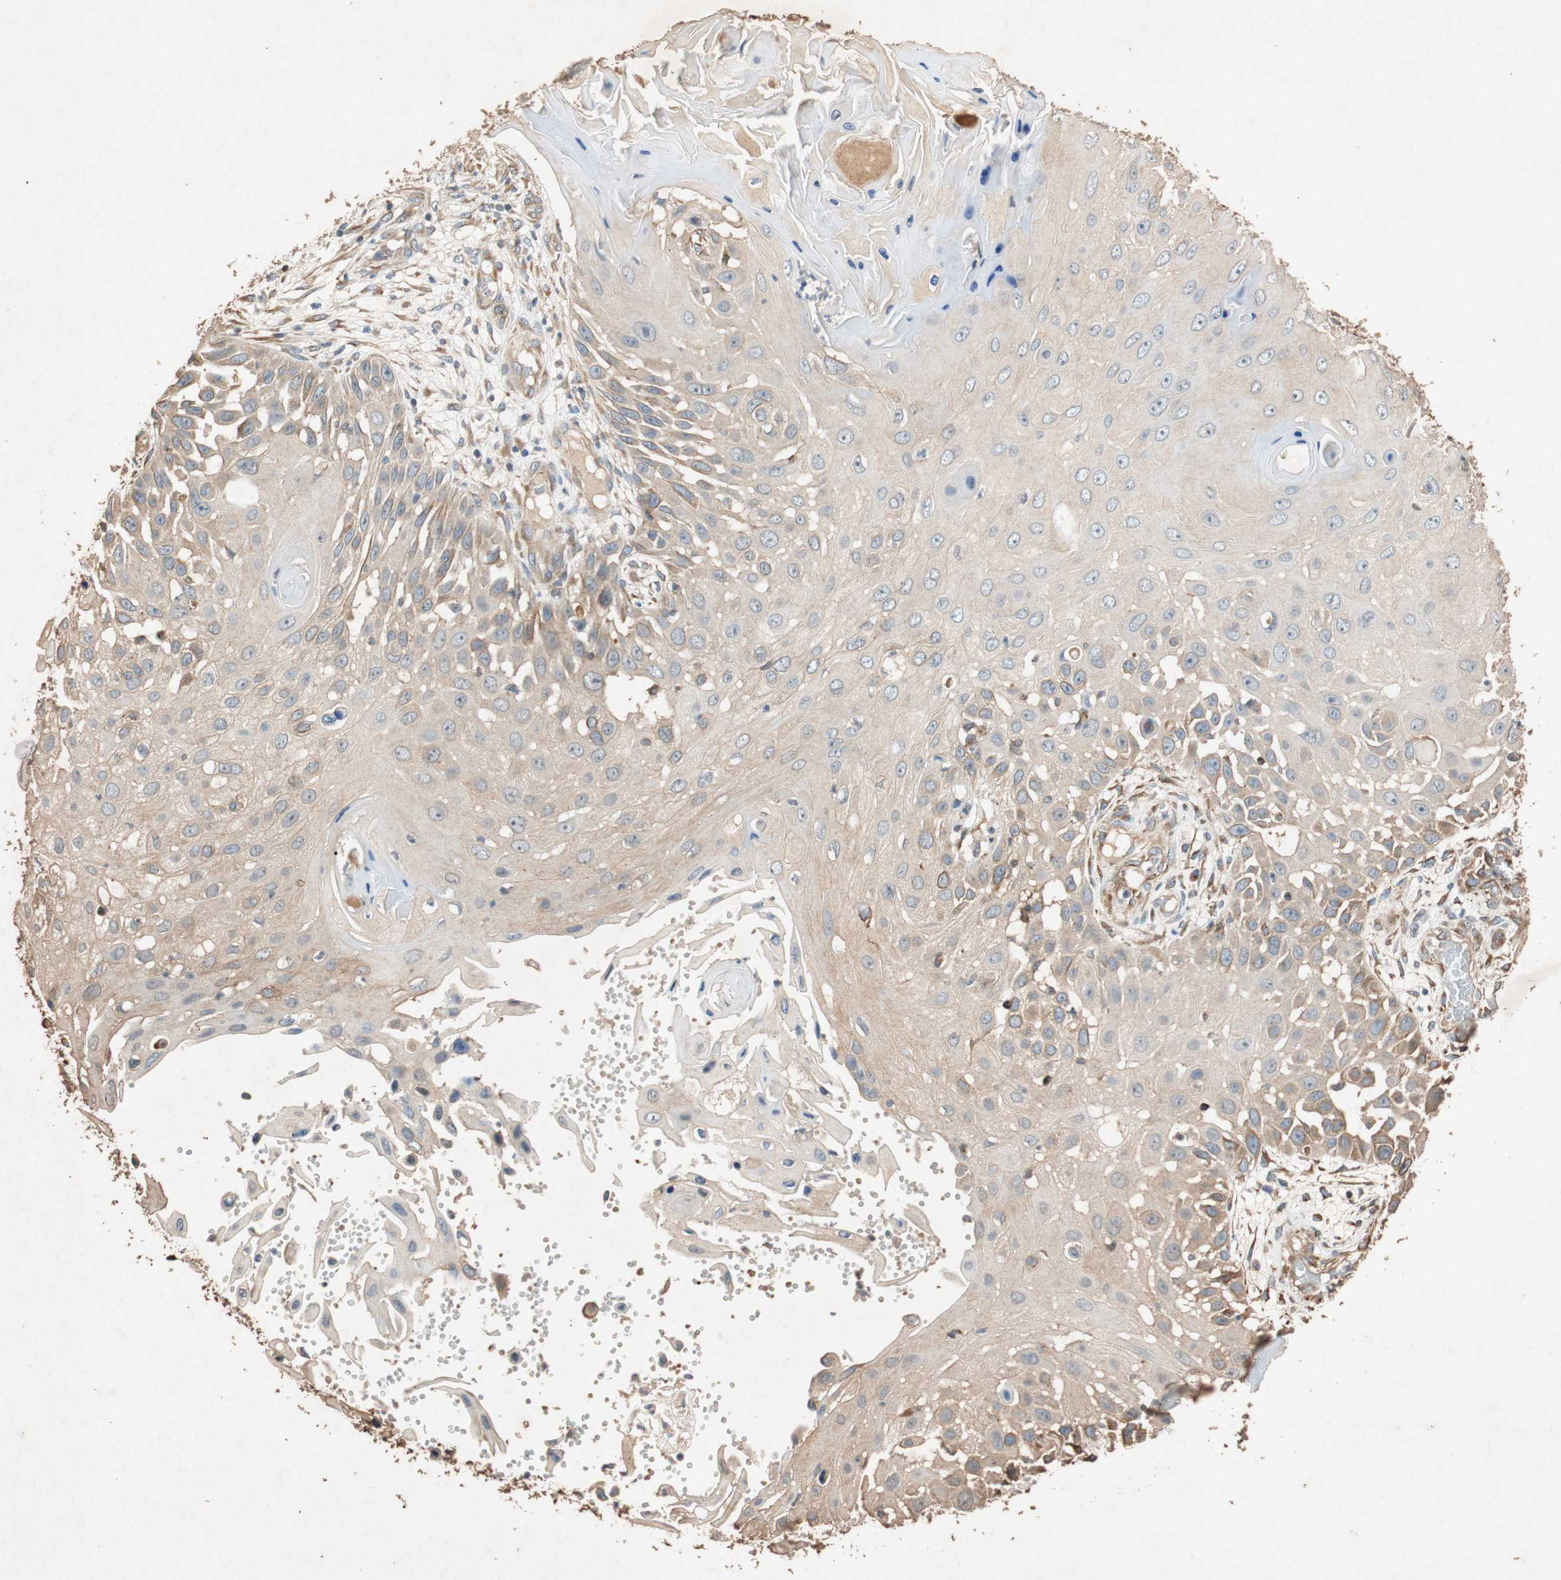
{"staining": {"intensity": "weak", "quantity": ">75%", "location": "cytoplasmic/membranous"}, "tissue": "skin cancer", "cell_type": "Tumor cells", "image_type": "cancer", "snomed": [{"axis": "morphology", "description": "Squamous cell carcinoma, NOS"}, {"axis": "topography", "description": "Skin"}], "caption": "Skin cancer (squamous cell carcinoma) stained for a protein demonstrates weak cytoplasmic/membranous positivity in tumor cells.", "gene": "TUBB", "patient": {"sex": "female", "age": 44}}